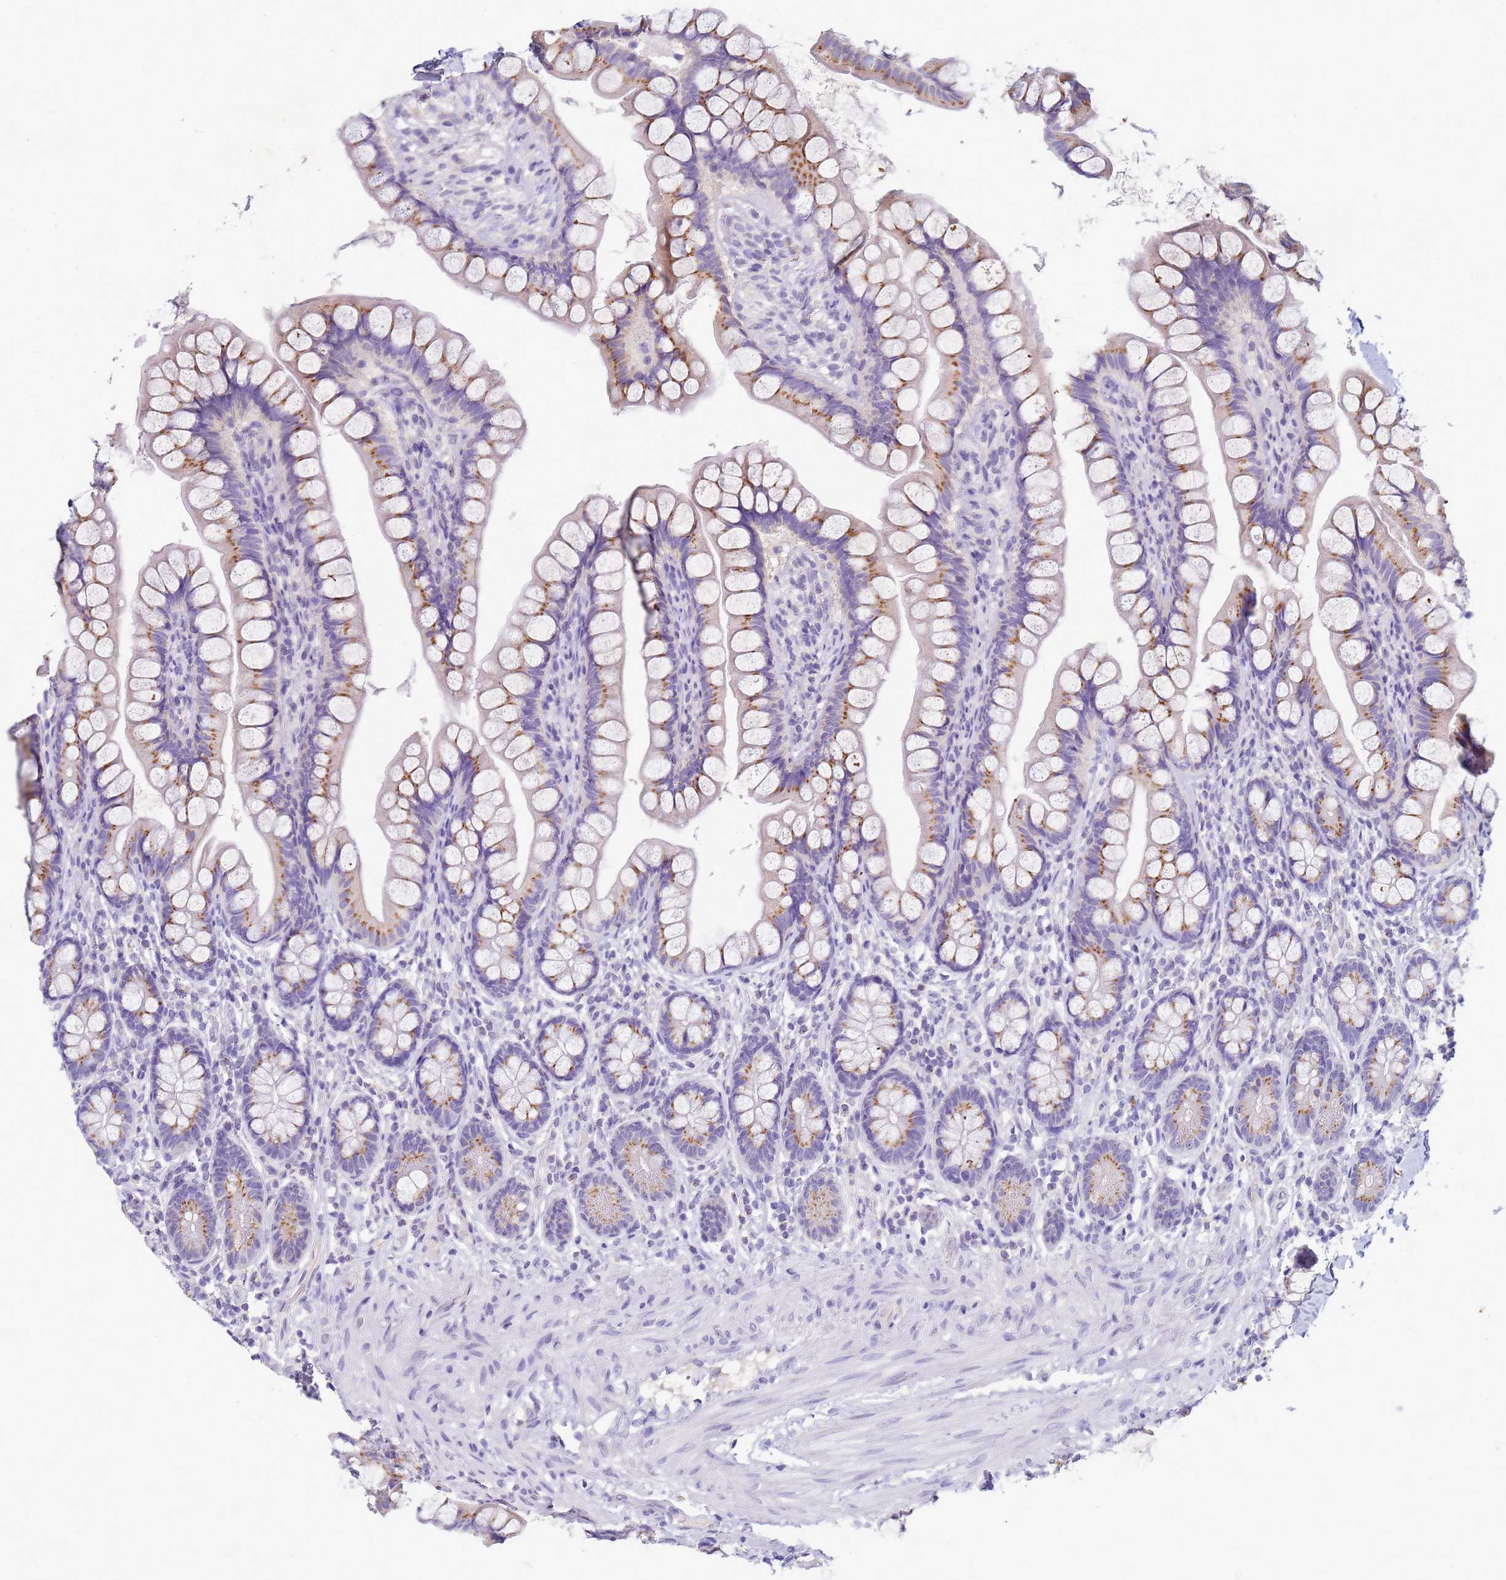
{"staining": {"intensity": "strong", "quantity": "25%-75%", "location": "cytoplasmic/membranous"}, "tissue": "small intestine", "cell_type": "Glandular cells", "image_type": "normal", "snomed": [{"axis": "morphology", "description": "Normal tissue, NOS"}, {"axis": "topography", "description": "Small intestine"}], "caption": "Small intestine stained with DAB (3,3'-diaminobenzidine) immunohistochemistry displays high levels of strong cytoplasmic/membranous positivity in approximately 25%-75% of glandular cells. The protein is stained brown, and the nuclei are stained in blue (DAB (3,3'-diaminobenzidine) IHC with brightfield microscopy, high magnification).", "gene": "B3GNT8", "patient": {"sex": "male", "age": 70}}